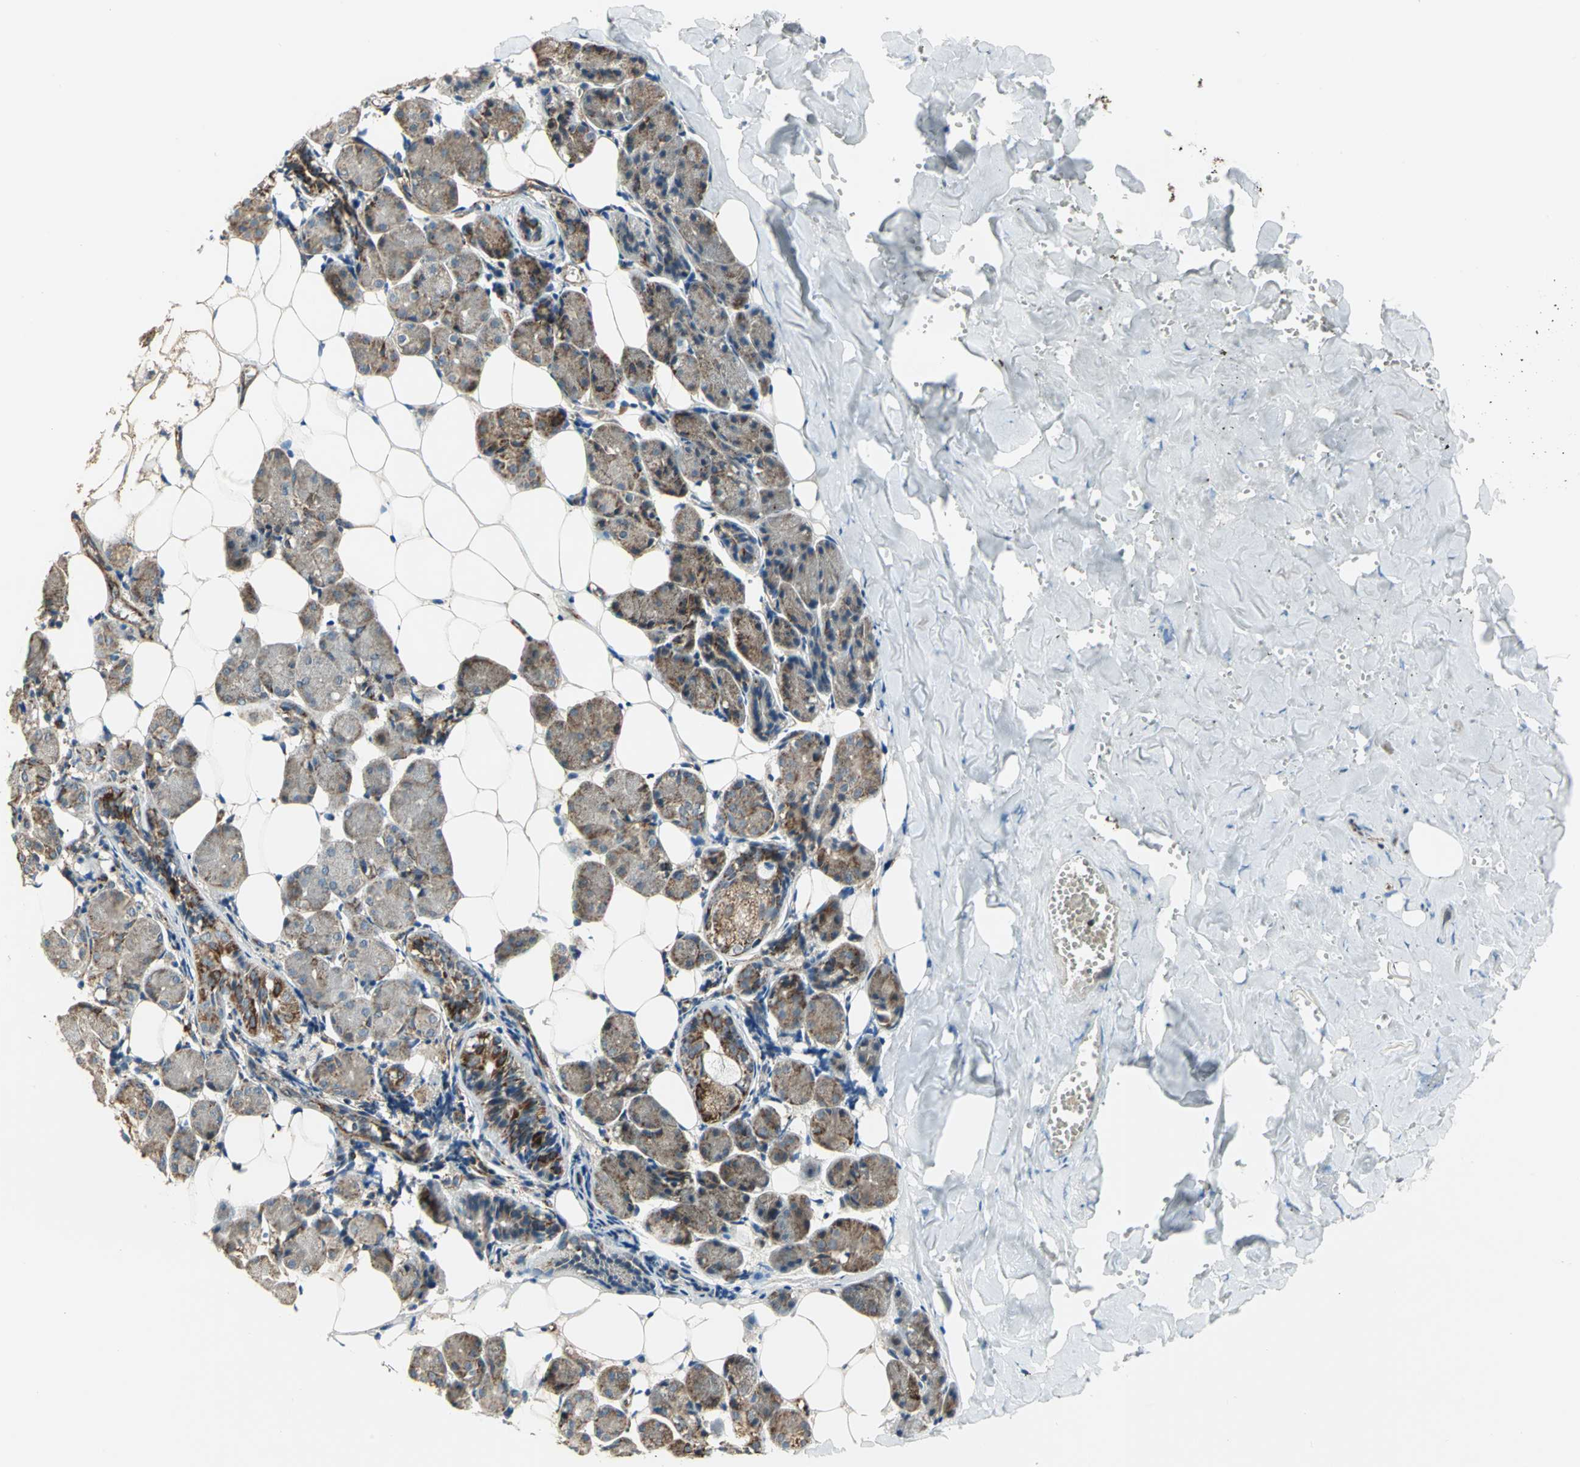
{"staining": {"intensity": "moderate", "quantity": ">75%", "location": "cytoplasmic/membranous"}, "tissue": "salivary gland", "cell_type": "Glandular cells", "image_type": "normal", "snomed": [{"axis": "morphology", "description": "Normal tissue, NOS"}, {"axis": "morphology", "description": "Adenoma, NOS"}, {"axis": "topography", "description": "Salivary gland"}], "caption": "Immunohistochemical staining of normal human salivary gland reveals moderate cytoplasmic/membranous protein expression in approximately >75% of glandular cells.", "gene": "MRPS22", "patient": {"sex": "female", "age": 32}}